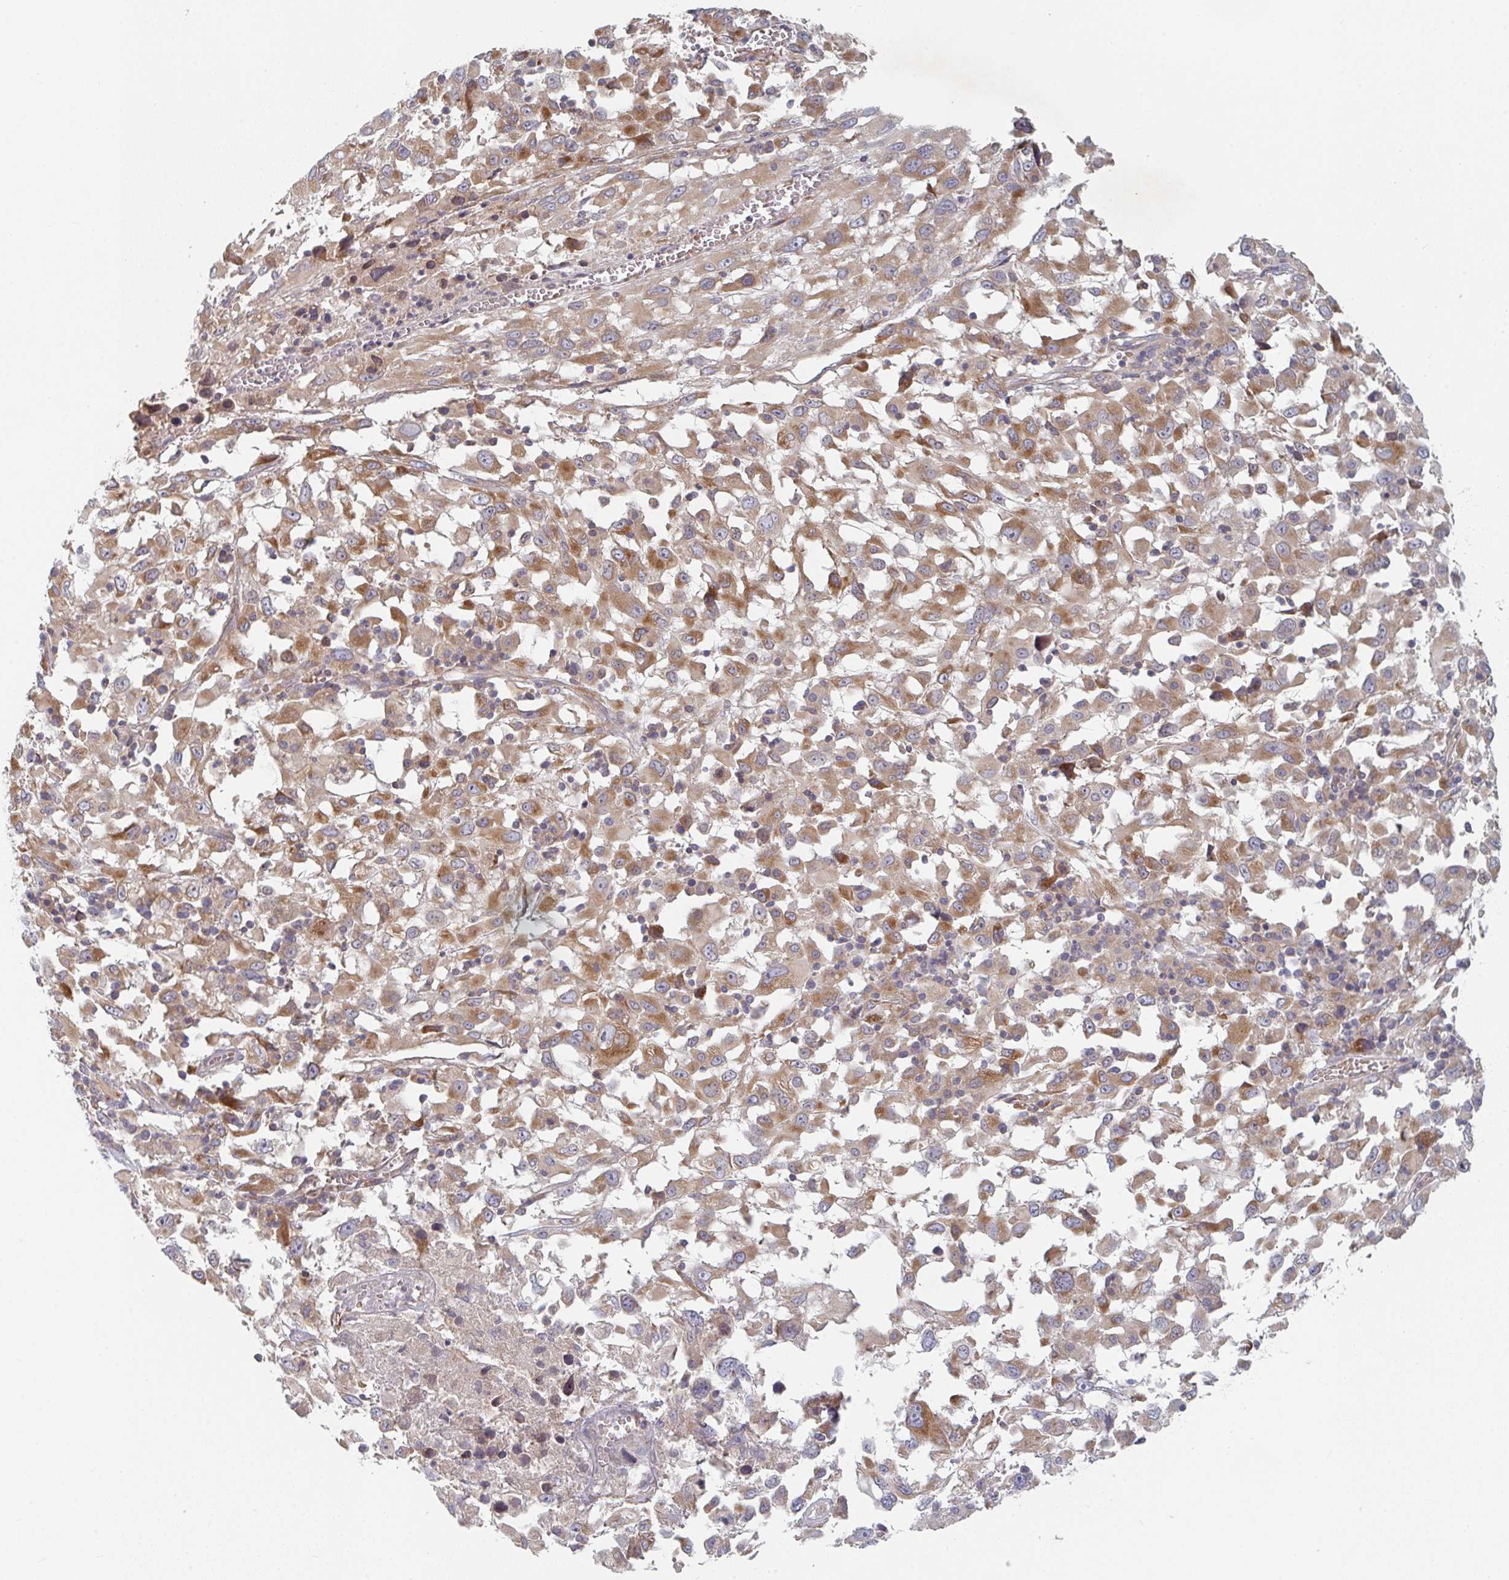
{"staining": {"intensity": "moderate", "quantity": ">75%", "location": "cytoplasmic/membranous"}, "tissue": "melanoma", "cell_type": "Tumor cells", "image_type": "cancer", "snomed": [{"axis": "morphology", "description": "Malignant melanoma, Metastatic site"}, {"axis": "topography", "description": "Soft tissue"}], "caption": "Malignant melanoma (metastatic site) stained with DAB (3,3'-diaminobenzidine) IHC shows medium levels of moderate cytoplasmic/membranous expression in about >75% of tumor cells. (IHC, brightfield microscopy, high magnification).", "gene": "ELOVL1", "patient": {"sex": "male", "age": 50}}